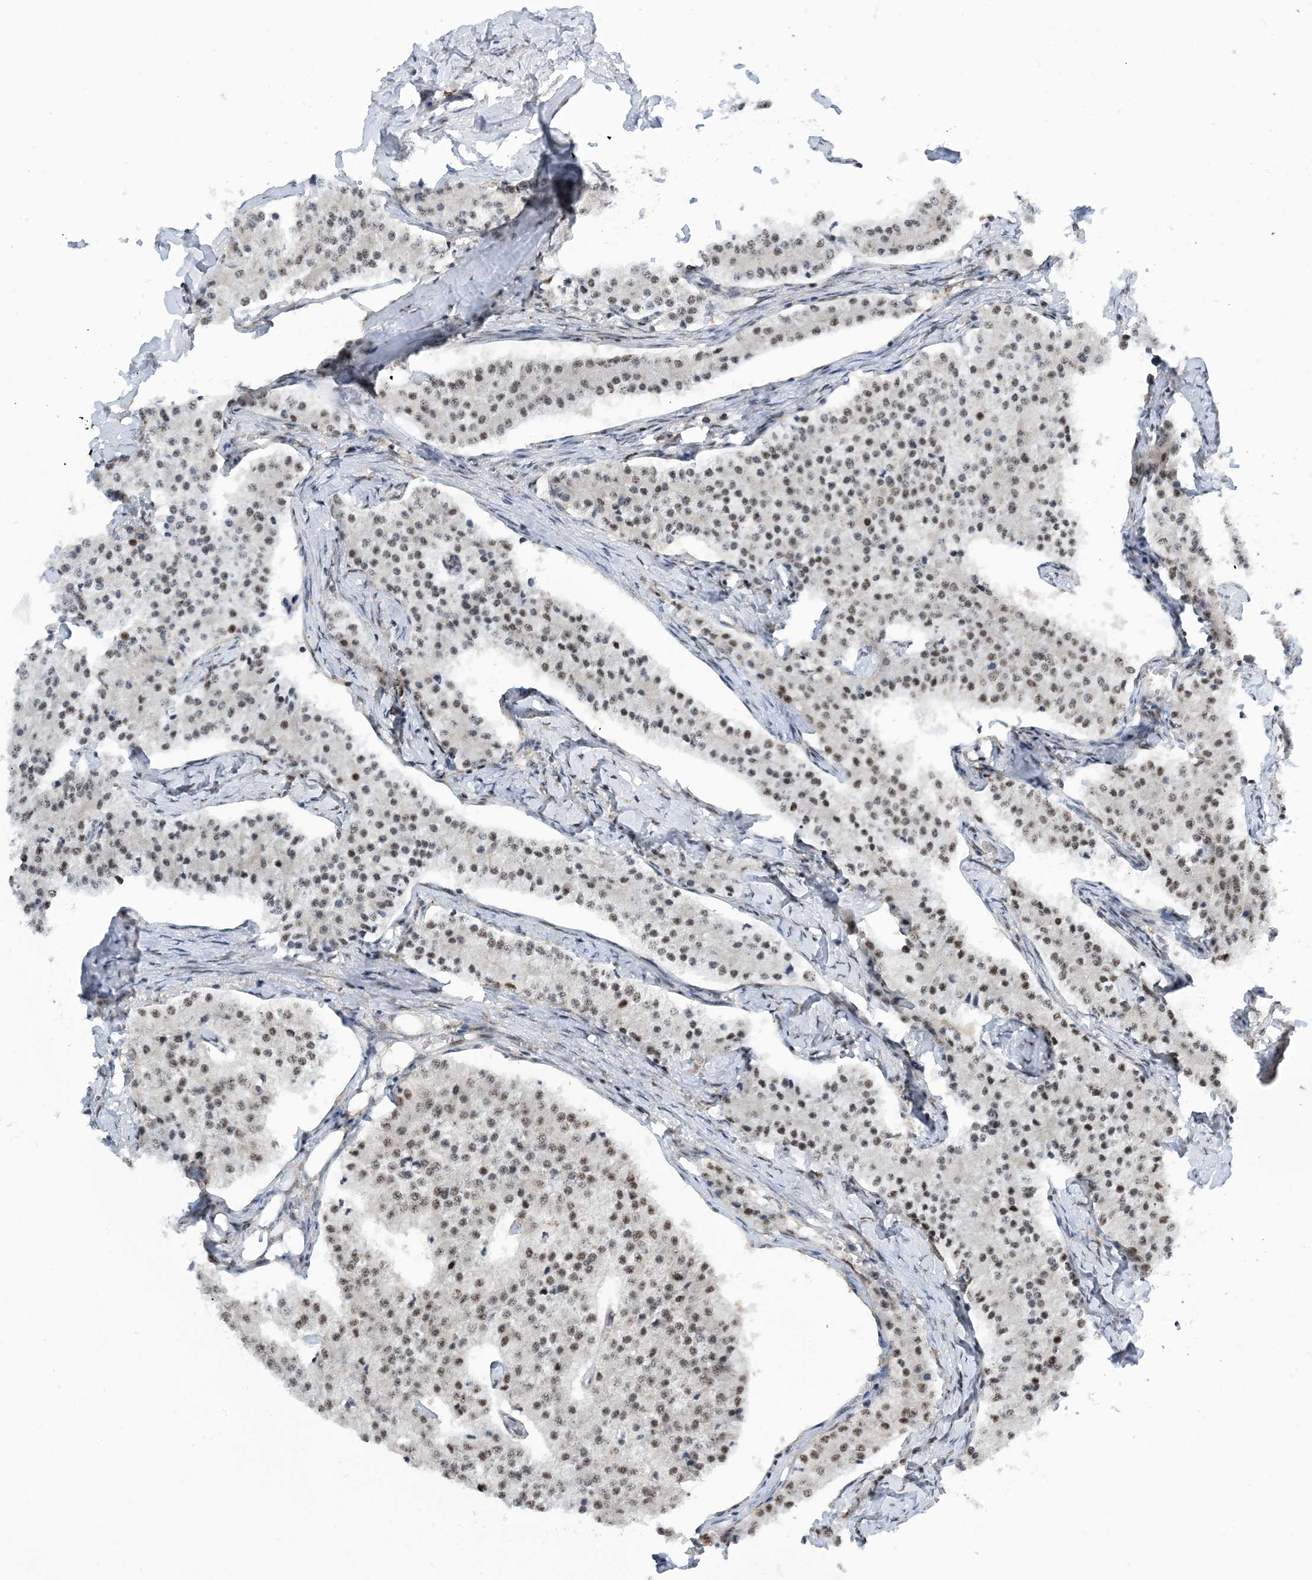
{"staining": {"intensity": "moderate", "quantity": "<25%", "location": "nuclear"}, "tissue": "carcinoid", "cell_type": "Tumor cells", "image_type": "cancer", "snomed": [{"axis": "morphology", "description": "Carcinoid, malignant, NOS"}, {"axis": "topography", "description": "Colon"}], "caption": "Immunohistochemistry (IHC) micrograph of neoplastic tissue: human carcinoid stained using IHC demonstrates low levels of moderate protein expression localized specifically in the nuclear of tumor cells, appearing as a nuclear brown color.", "gene": "HEMK1", "patient": {"sex": "female", "age": 52}}